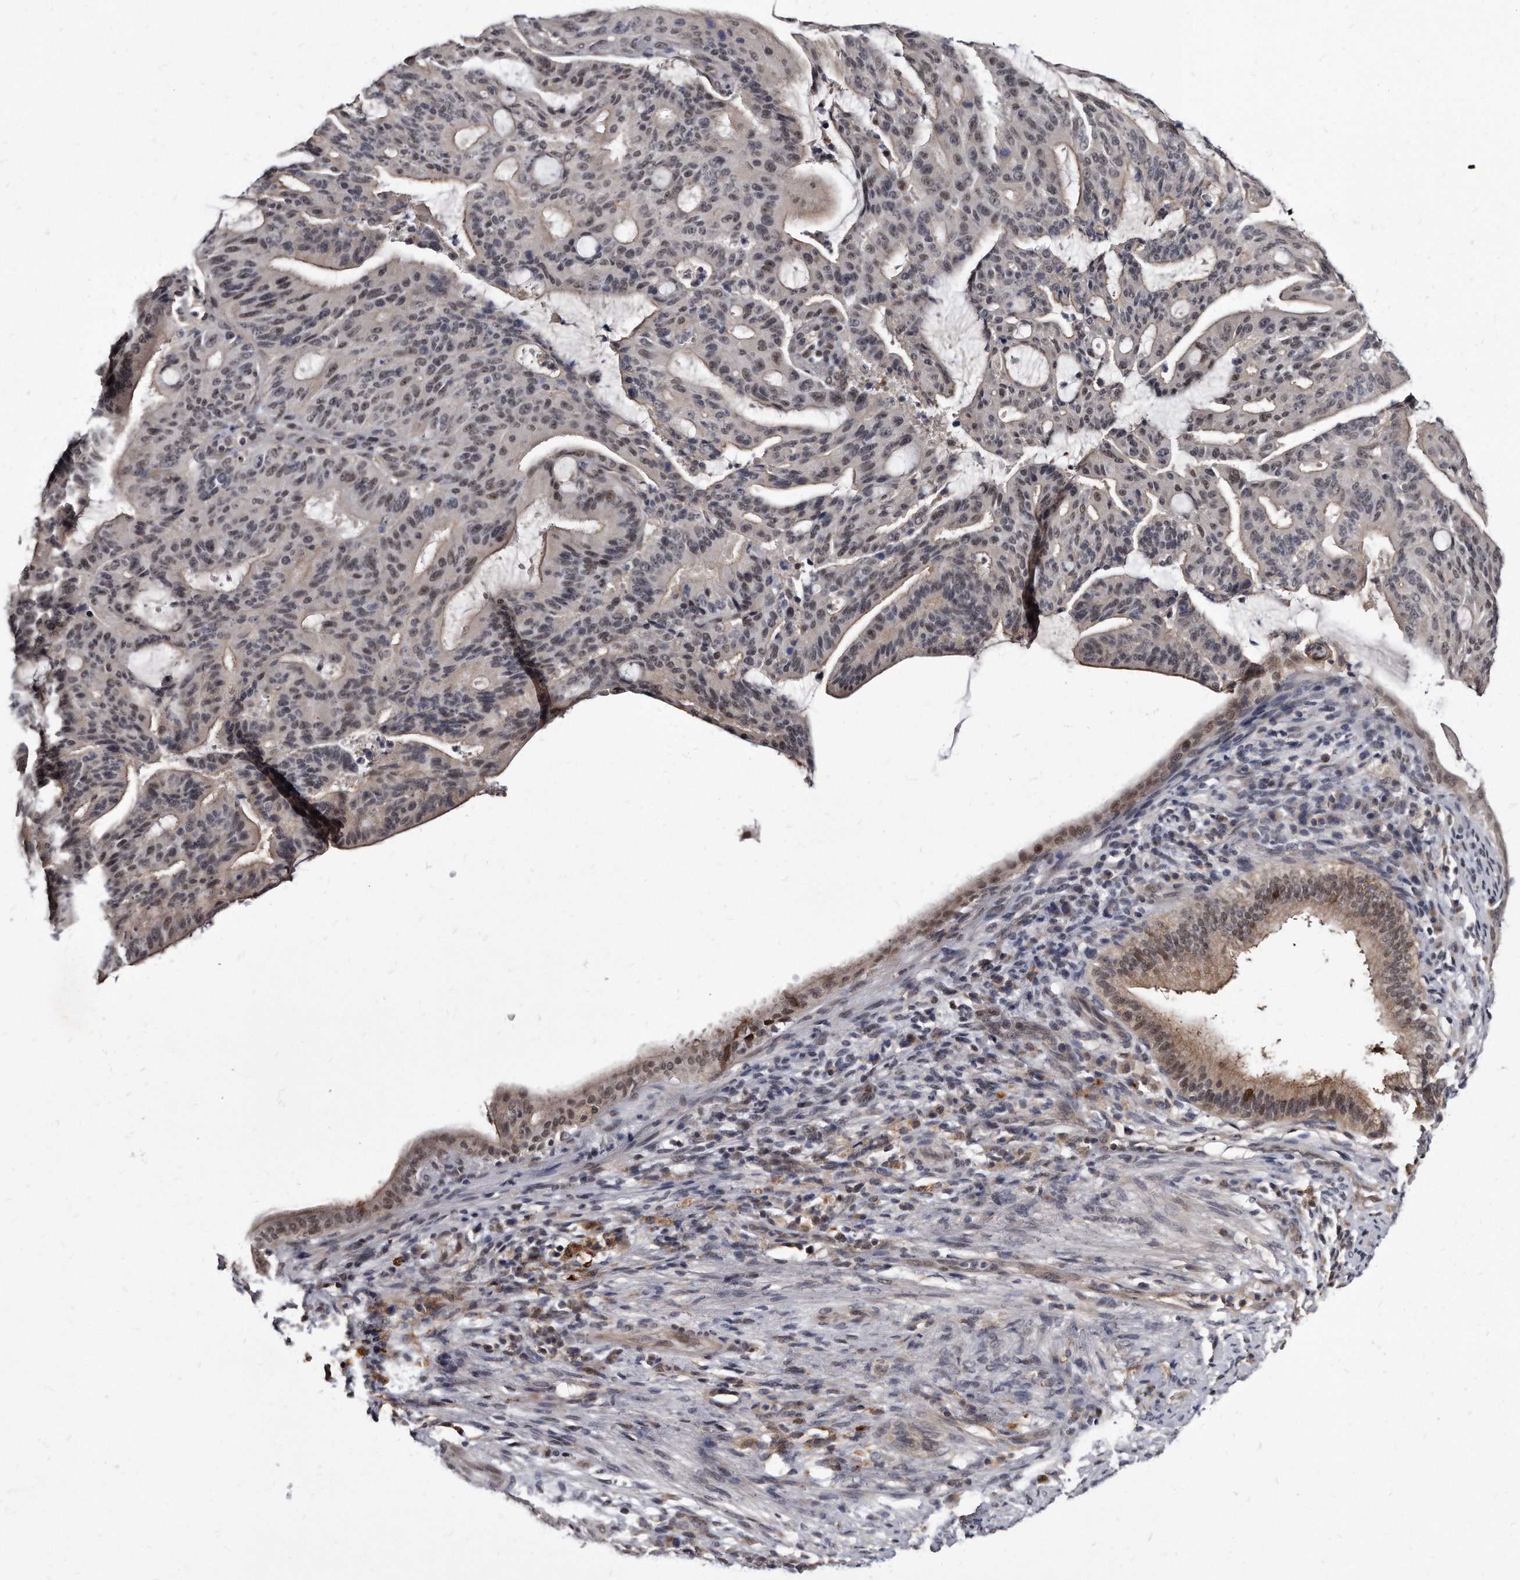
{"staining": {"intensity": "weak", "quantity": "<25%", "location": "nuclear"}, "tissue": "liver cancer", "cell_type": "Tumor cells", "image_type": "cancer", "snomed": [{"axis": "morphology", "description": "Normal tissue, NOS"}, {"axis": "morphology", "description": "Cholangiocarcinoma"}, {"axis": "topography", "description": "Liver"}, {"axis": "topography", "description": "Peripheral nerve tissue"}], "caption": "IHC image of human liver cholangiocarcinoma stained for a protein (brown), which exhibits no positivity in tumor cells. (Brightfield microscopy of DAB immunohistochemistry at high magnification).", "gene": "KLHDC3", "patient": {"sex": "female", "age": 73}}